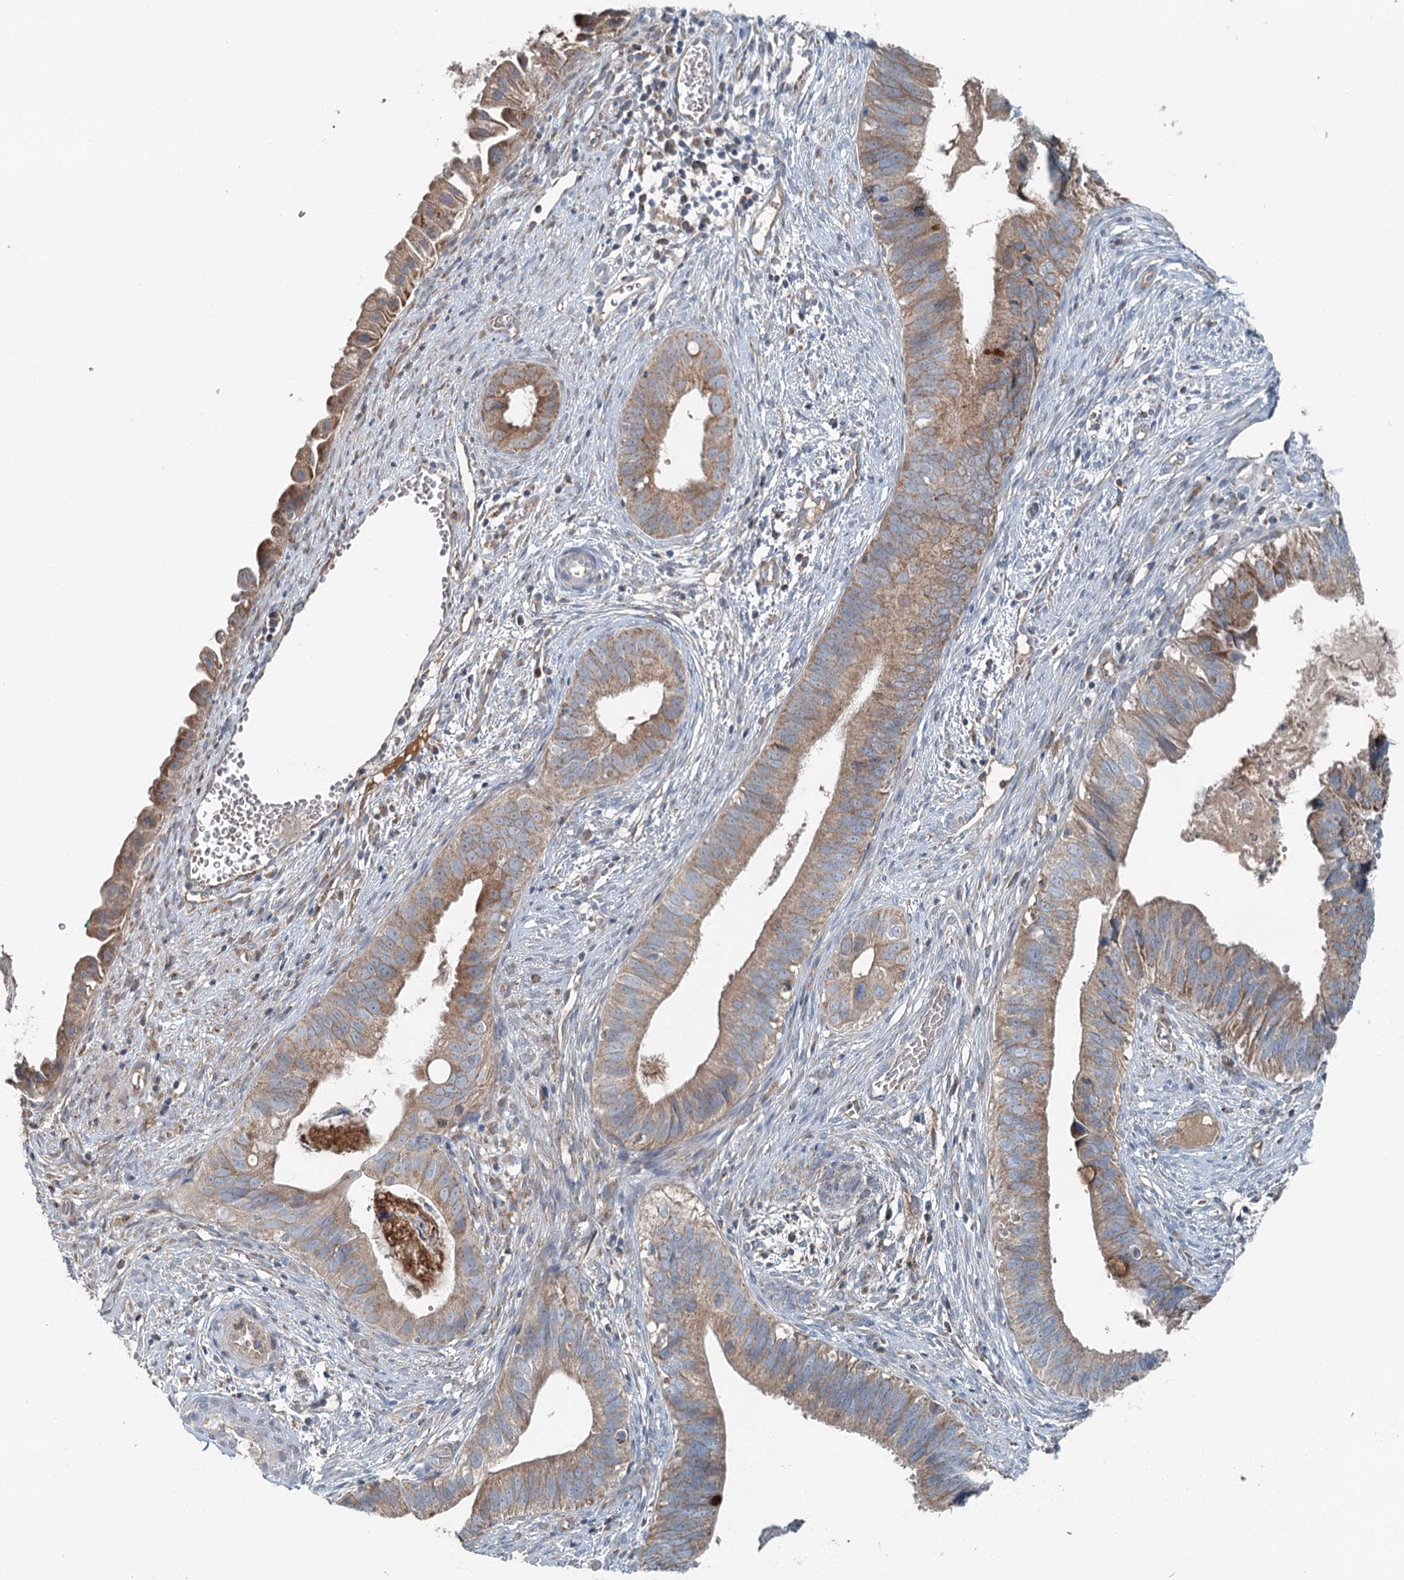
{"staining": {"intensity": "moderate", "quantity": ">75%", "location": "cytoplasmic/membranous"}, "tissue": "cervical cancer", "cell_type": "Tumor cells", "image_type": "cancer", "snomed": [{"axis": "morphology", "description": "Adenocarcinoma, NOS"}, {"axis": "topography", "description": "Cervix"}], "caption": "Protein staining of cervical cancer tissue exhibits moderate cytoplasmic/membranous positivity in about >75% of tumor cells. (DAB (3,3'-diaminobenzidine) IHC, brown staining for protein, blue staining for nuclei).", "gene": "CHCHD5", "patient": {"sex": "female", "age": 42}}